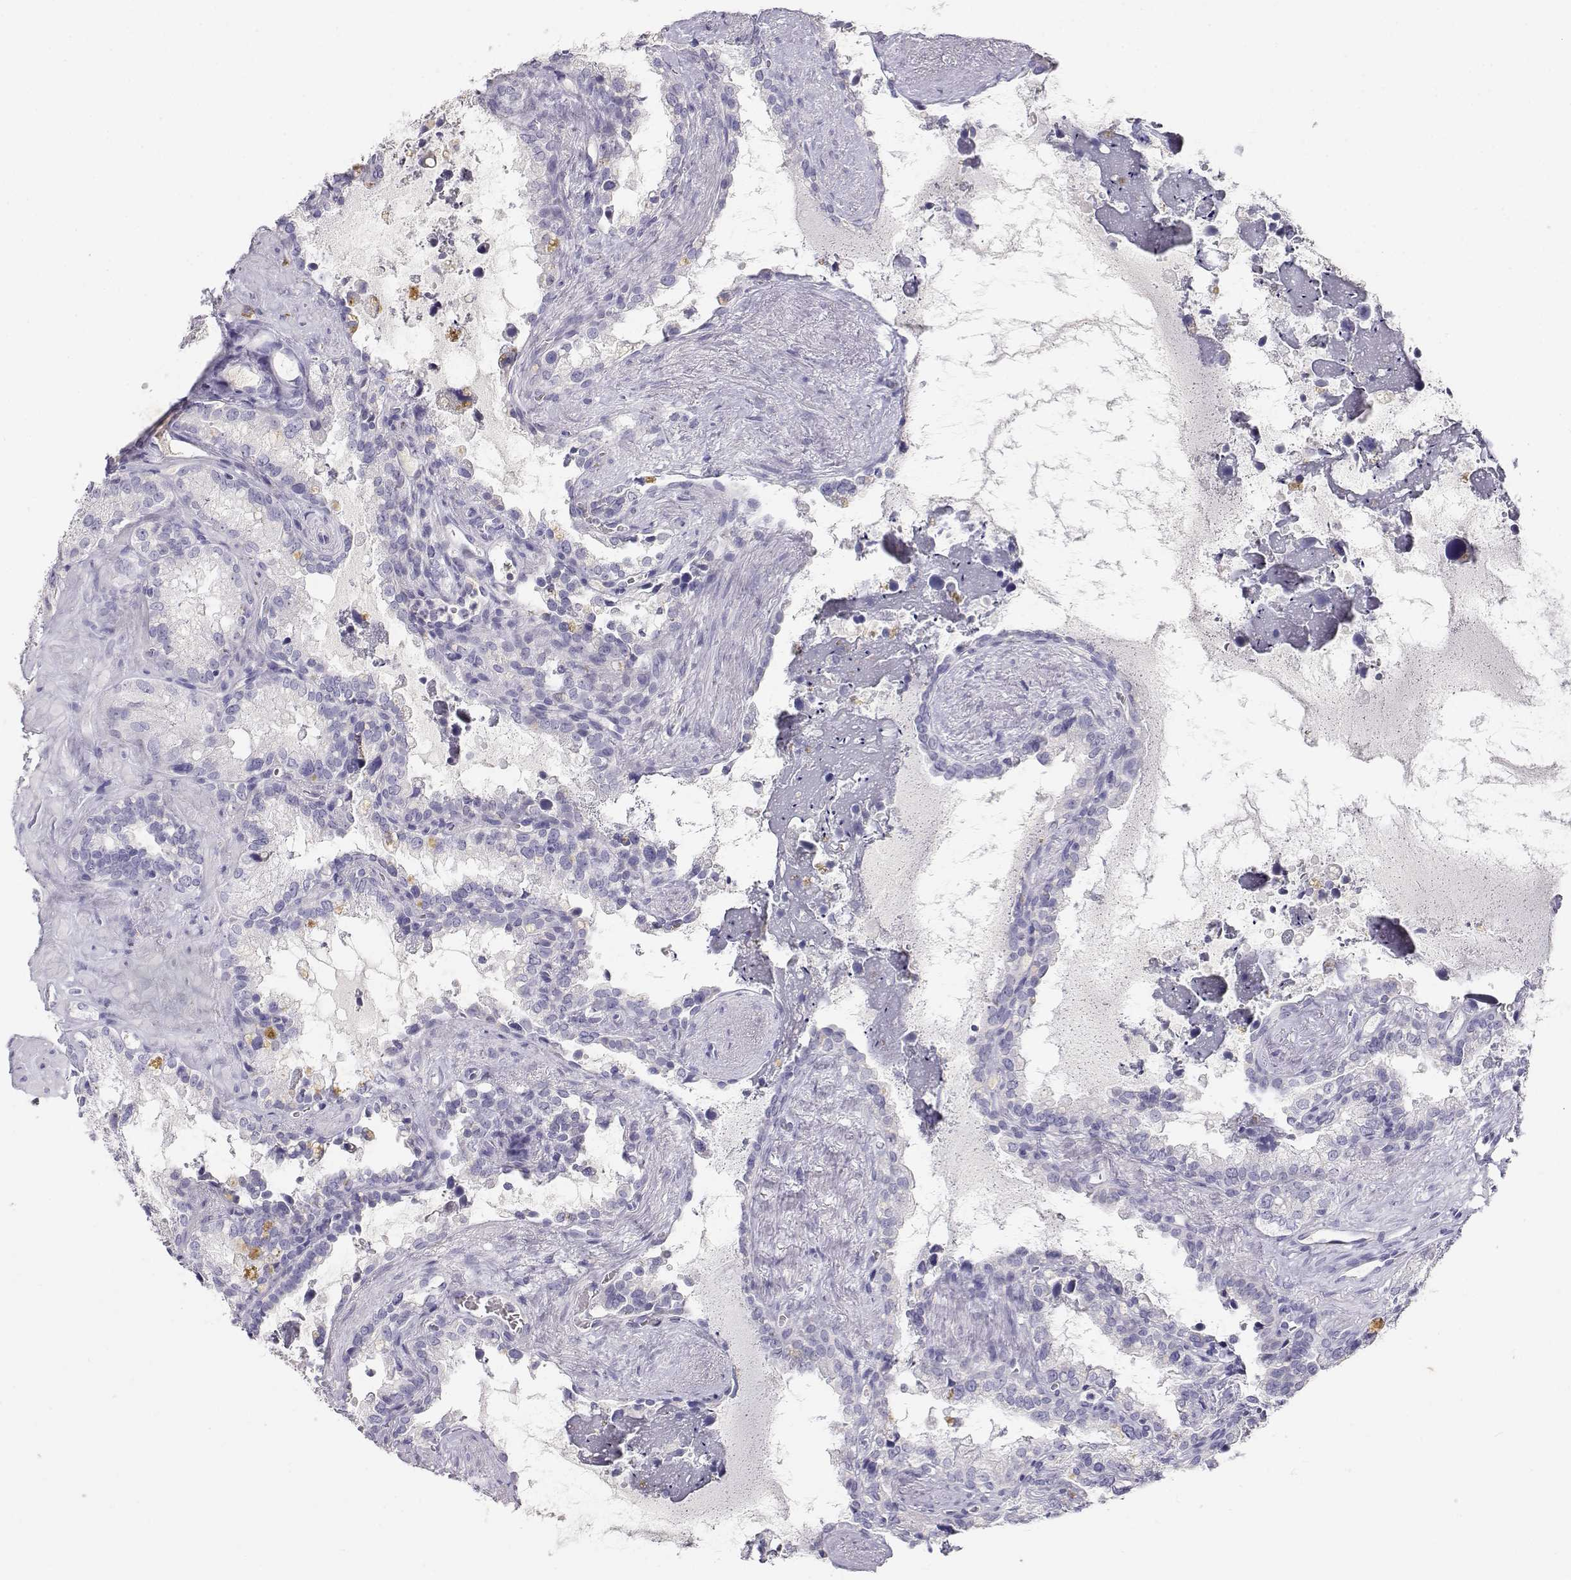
{"staining": {"intensity": "negative", "quantity": "none", "location": "none"}, "tissue": "seminal vesicle", "cell_type": "Glandular cells", "image_type": "normal", "snomed": [{"axis": "morphology", "description": "Normal tissue, NOS"}, {"axis": "topography", "description": "Seminal veicle"}], "caption": "DAB (3,3'-diaminobenzidine) immunohistochemical staining of normal human seminal vesicle reveals no significant staining in glandular cells. The staining was performed using DAB to visualize the protein expression in brown, while the nuclei were stained in blue with hematoxylin (Magnification: 20x).", "gene": "GPR174", "patient": {"sex": "male", "age": 71}}